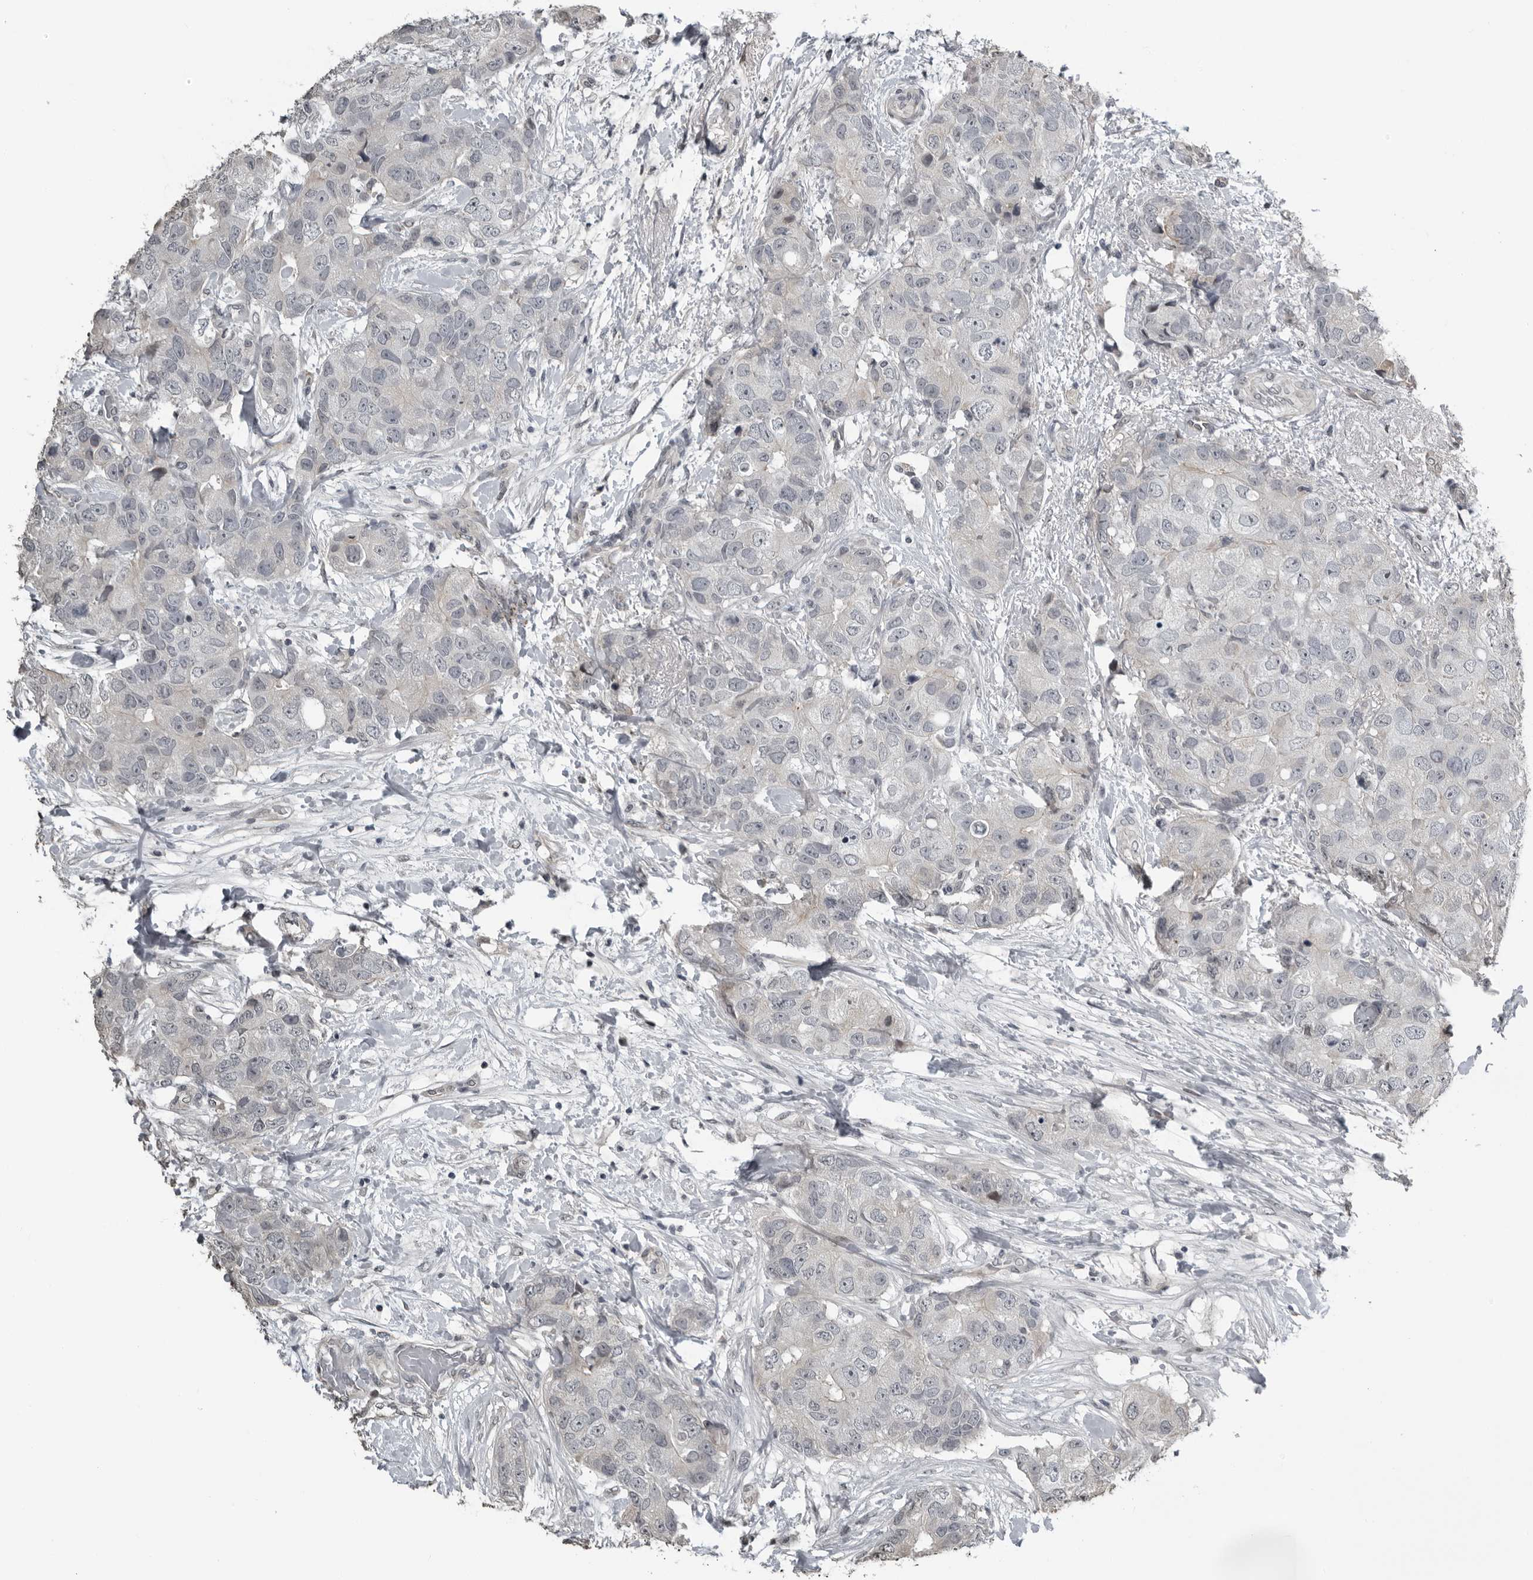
{"staining": {"intensity": "negative", "quantity": "none", "location": "none"}, "tissue": "breast cancer", "cell_type": "Tumor cells", "image_type": "cancer", "snomed": [{"axis": "morphology", "description": "Duct carcinoma"}, {"axis": "topography", "description": "Breast"}], "caption": "Immunohistochemistry of human breast infiltrating ductal carcinoma shows no staining in tumor cells. (DAB IHC with hematoxylin counter stain).", "gene": "PRRX2", "patient": {"sex": "female", "age": 62}}